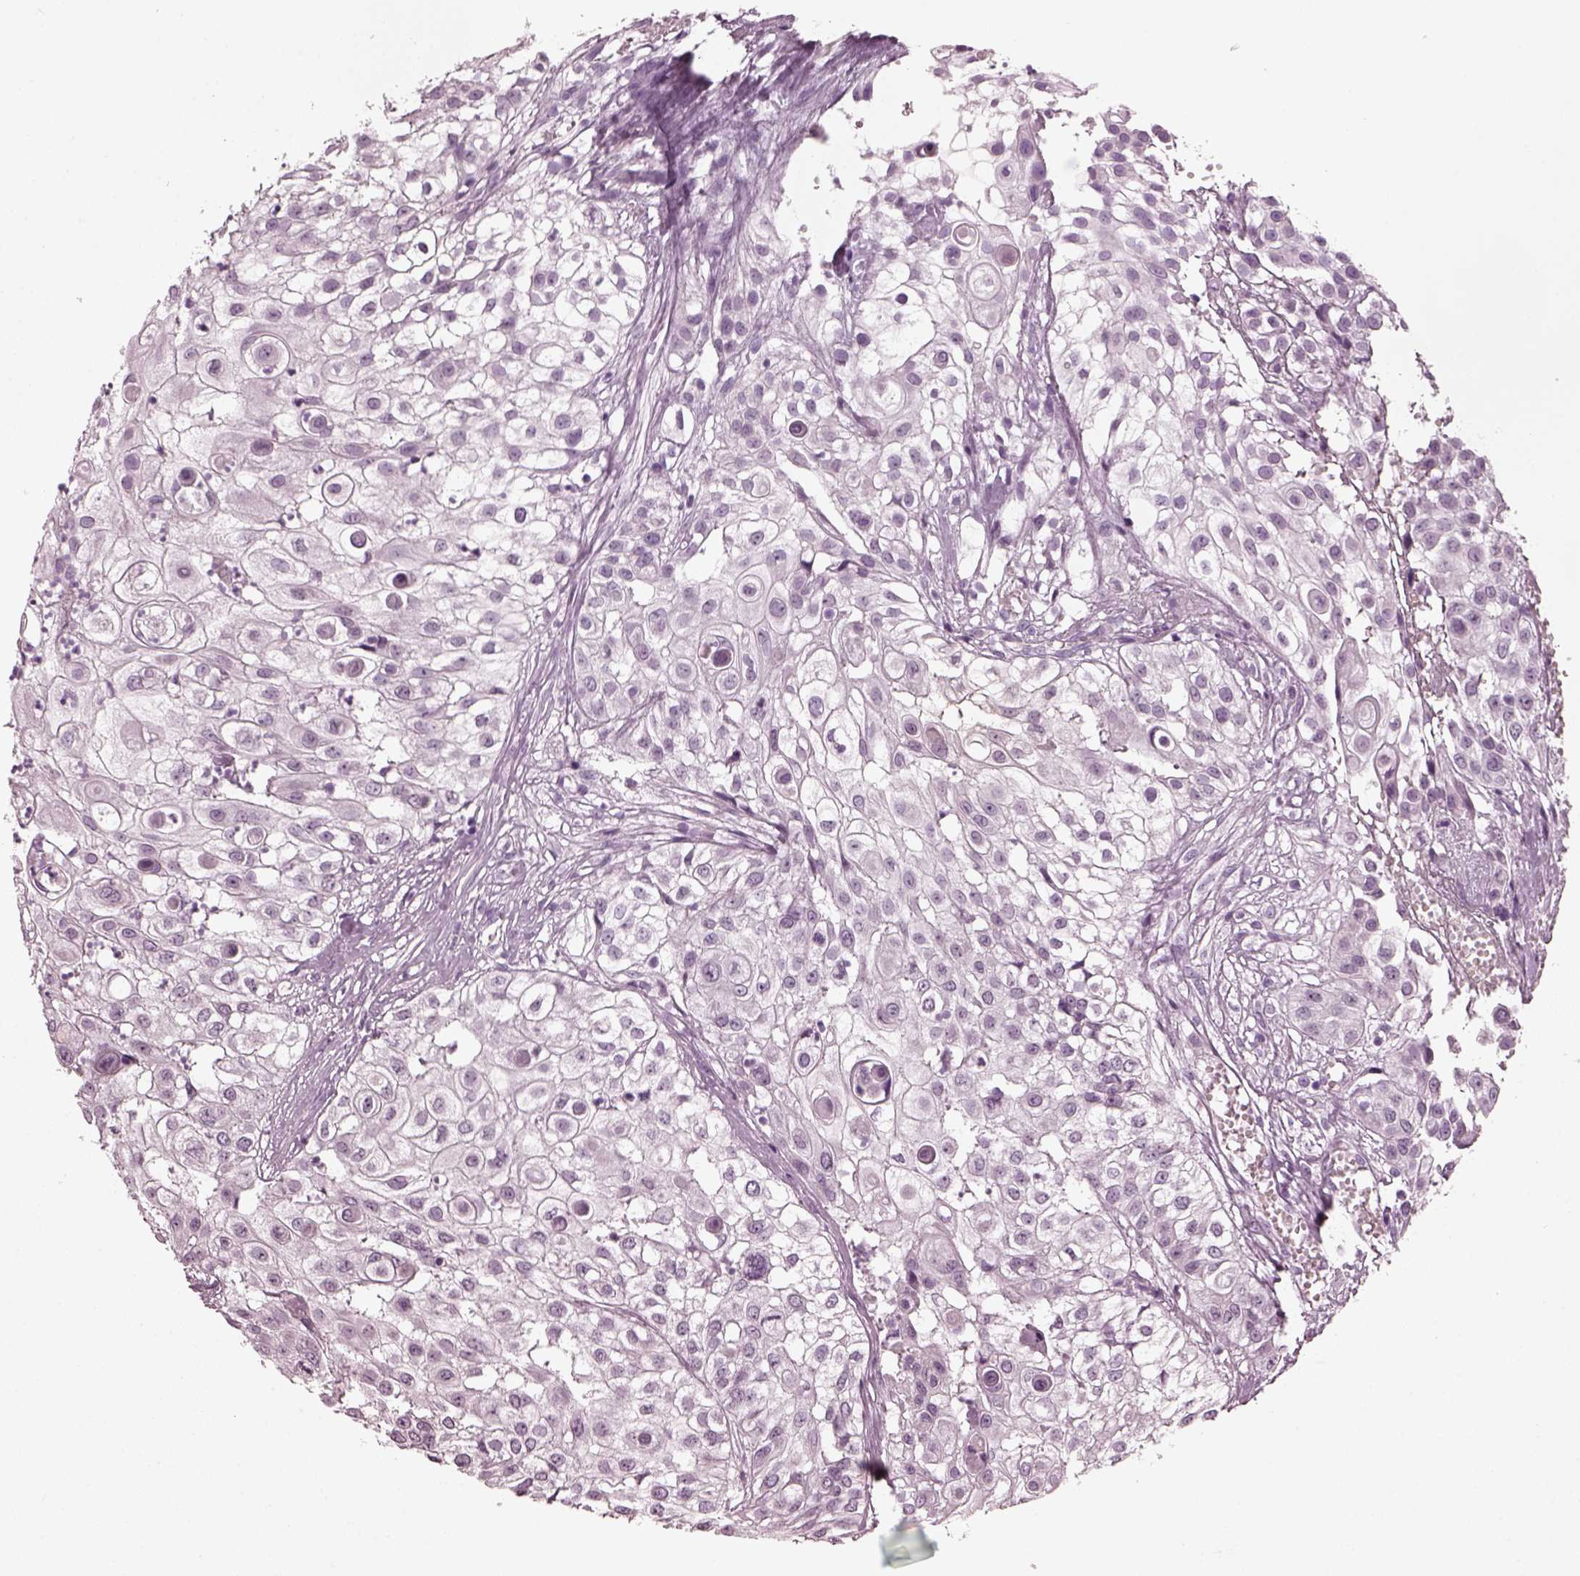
{"staining": {"intensity": "negative", "quantity": "none", "location": "none"}, "tissue": "urothelial cancer", "cell_type": "Tumor cells", "image_type": "cancer", "snomed": [{"axis": "morphology", "description": "Urothelial carcinoma, High grade"}, {"axis": "topography", "description": "Urinary bladder"}], "caption": "IHC photomicrograph of high-grade urothelial carcinoma stained for a protein (brown), which reveals no staining in tumor cells.", "gene": "SLC6A17", "patient": {"sex": "female", "age": 79}}